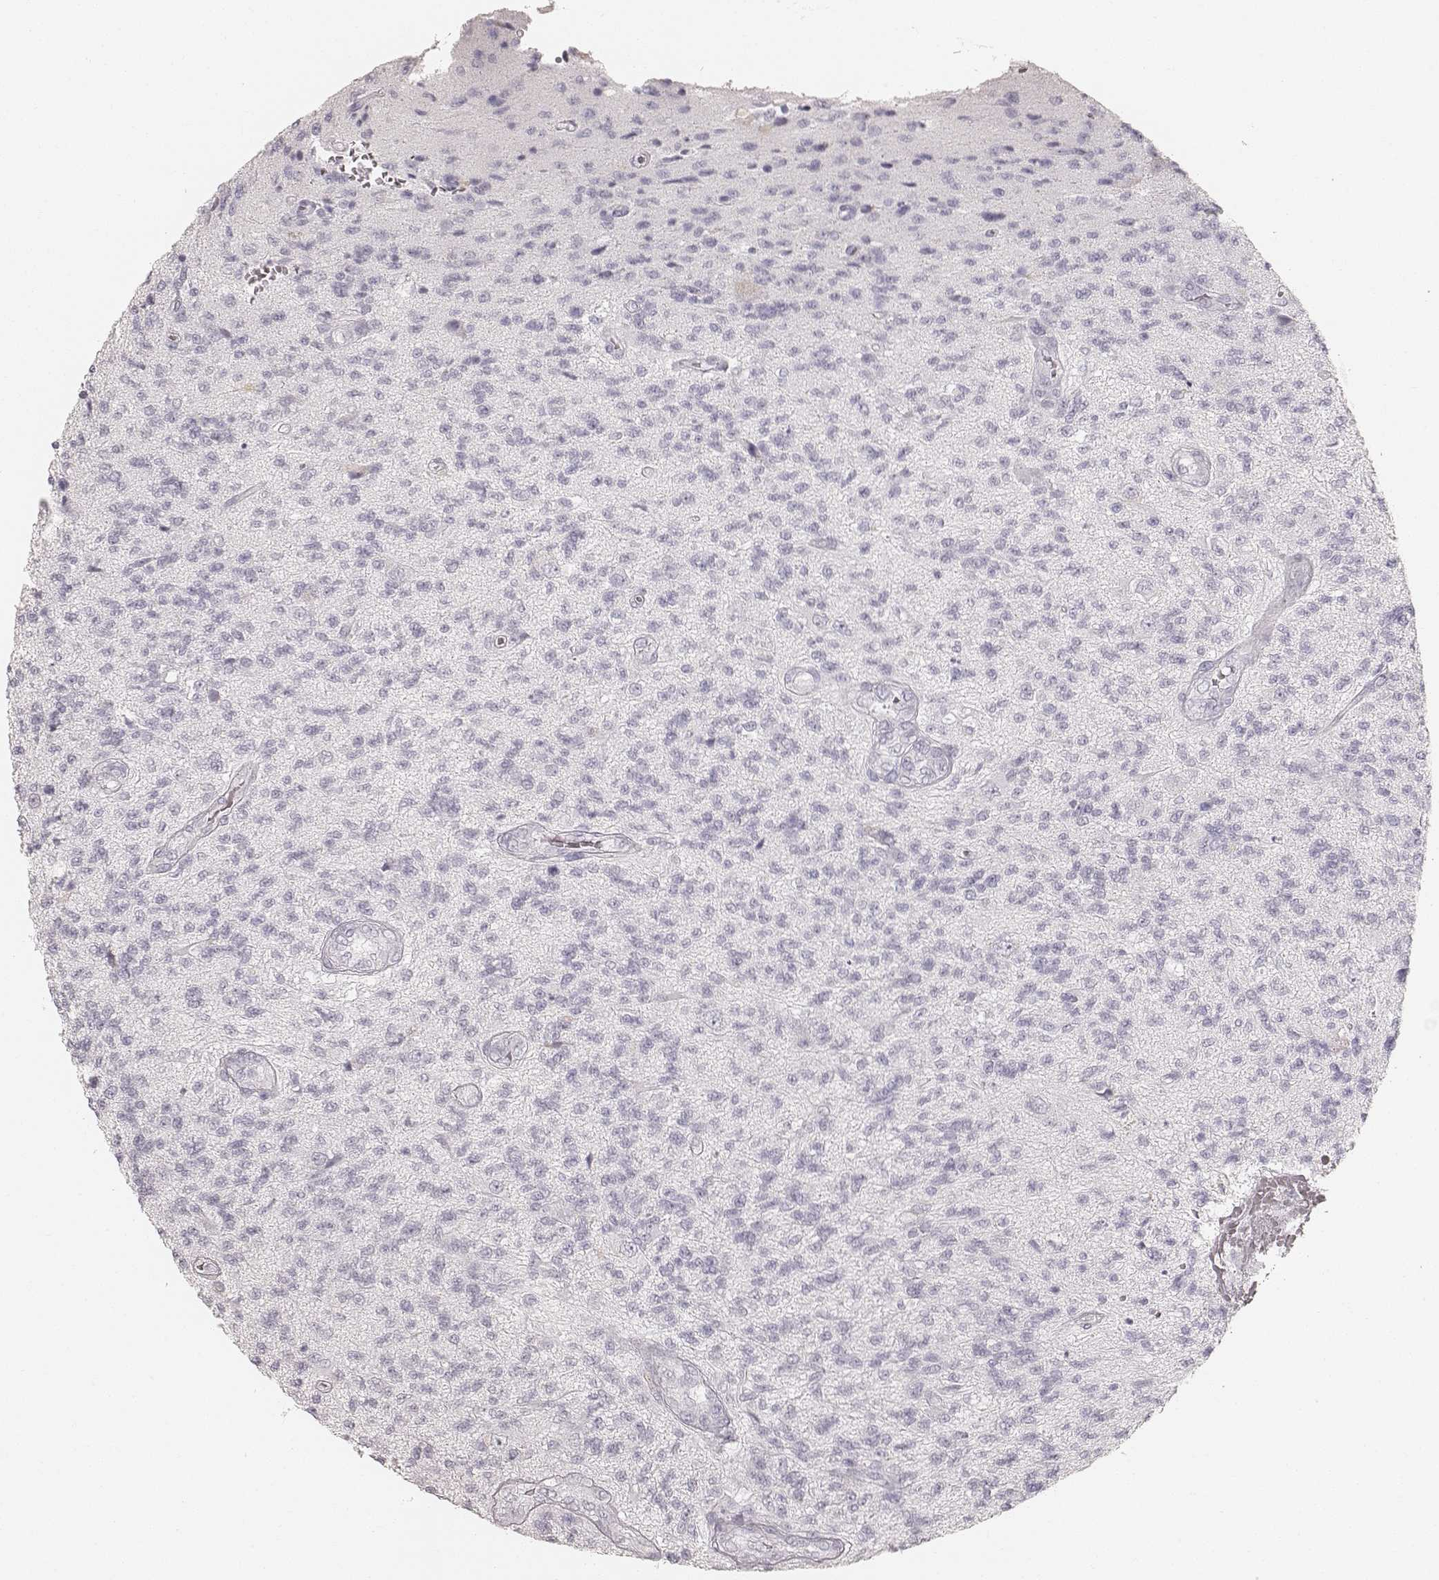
{"staining": {"intensity": "negative", "quantity": "none", "location": "none"}, "tissue": "glioma", "cell_type": "Tumor cells", "image_type": "cancer", "snomed": [{"axis": "morphology", "description": "Glioma, malignant, High grade"}, {"axis": "topography", "description": "Brain"}], "caption": "Immunohistochemical staining of human malignant high-grade glioma reveals no significant staining in tumor cells.", "gene": "KRT34", "patient": {"sex": "male", "age": 56}}